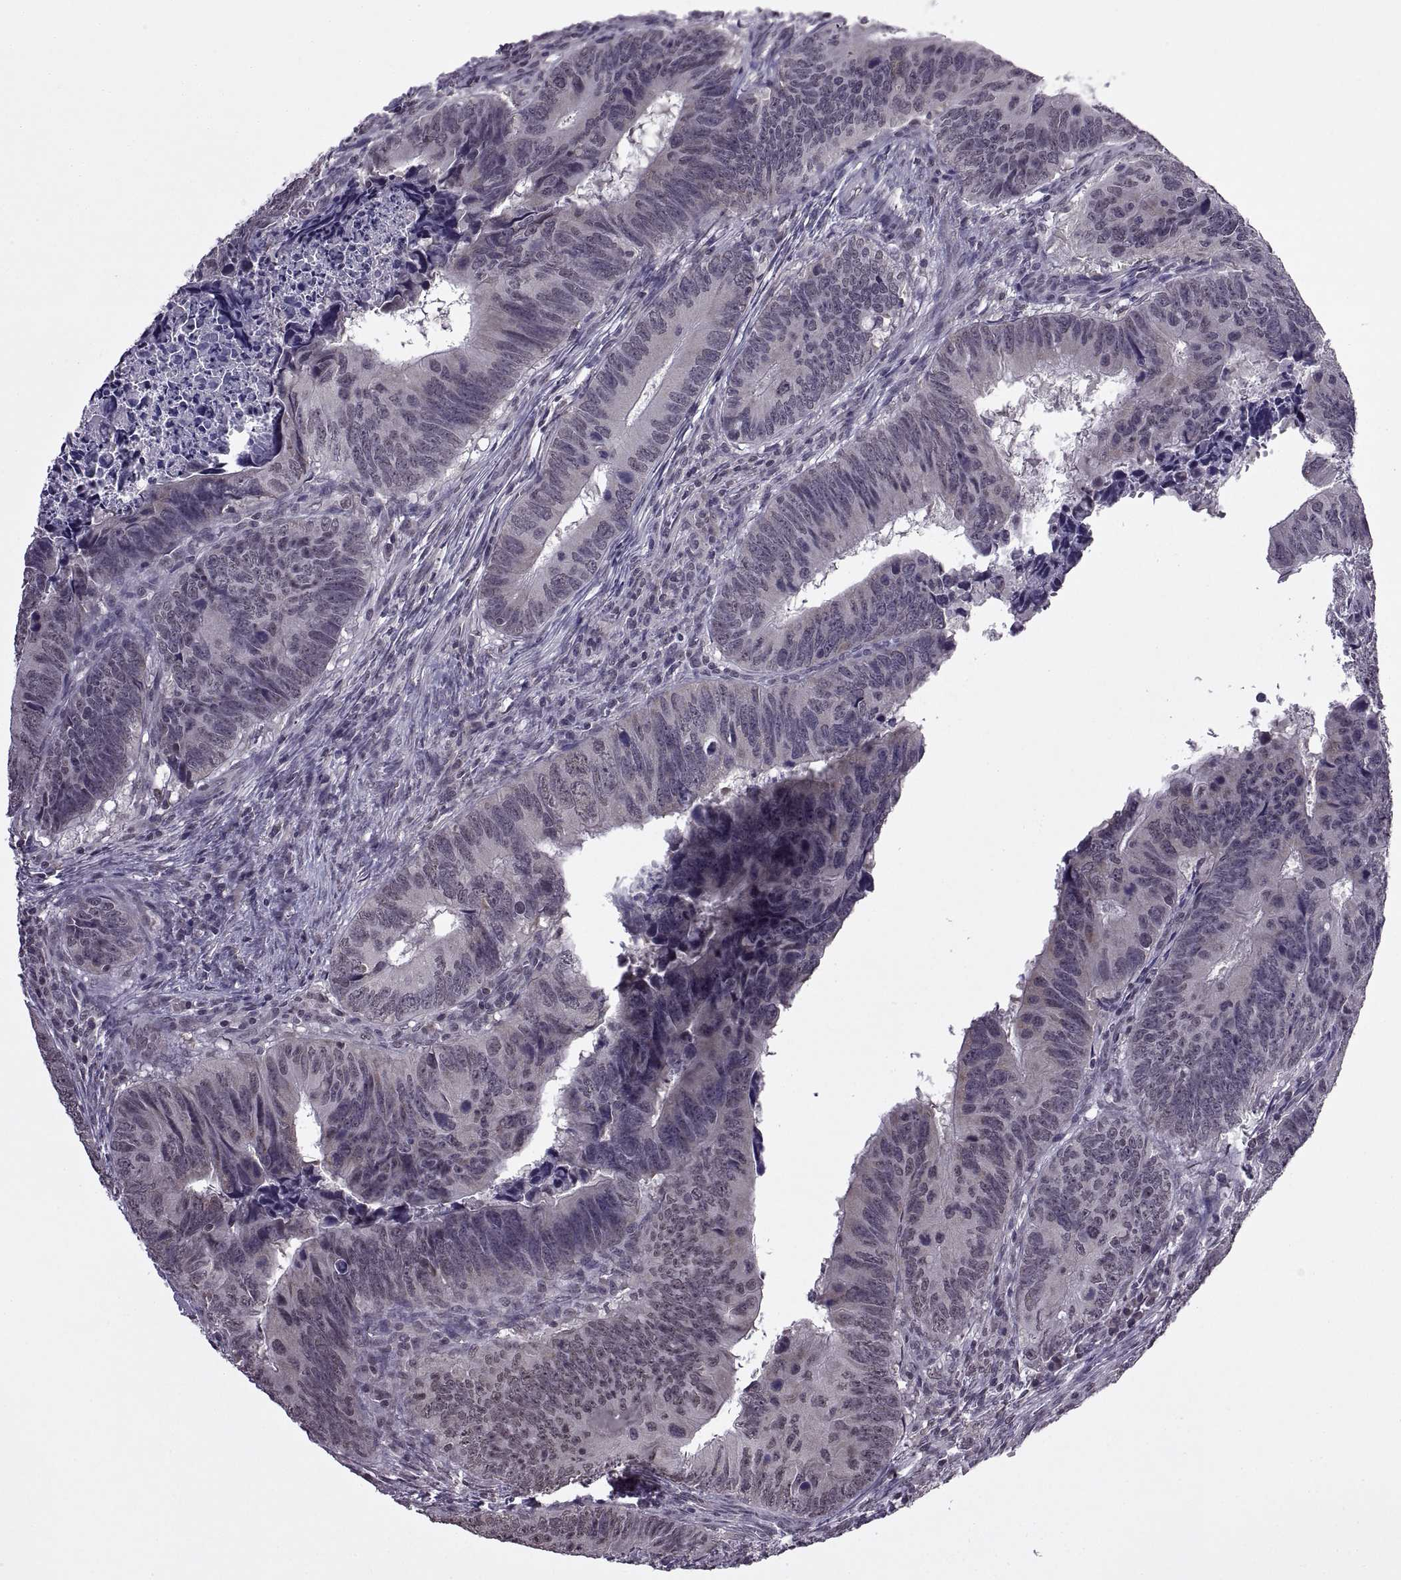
{"staining": {"intensity": "negative", "quantity": "none", "location": "none"}, "tissue": "colorectal cancer", "cell_type": "Tumor cells", "image_type": "cancer", "snomed": [{"axis": "morphology", "description": "Adenocarcinoma, NOS"}, {"axis": "topography", "description": "Colon"}], "caption": "This is a micrograph of immunohistochemistry (IHC) staining of adenocarcinoma (colorectal), which shows no expression in tumor cells.", "gene": "INTS3", "patient": {"sex": "female", "age": 82}}